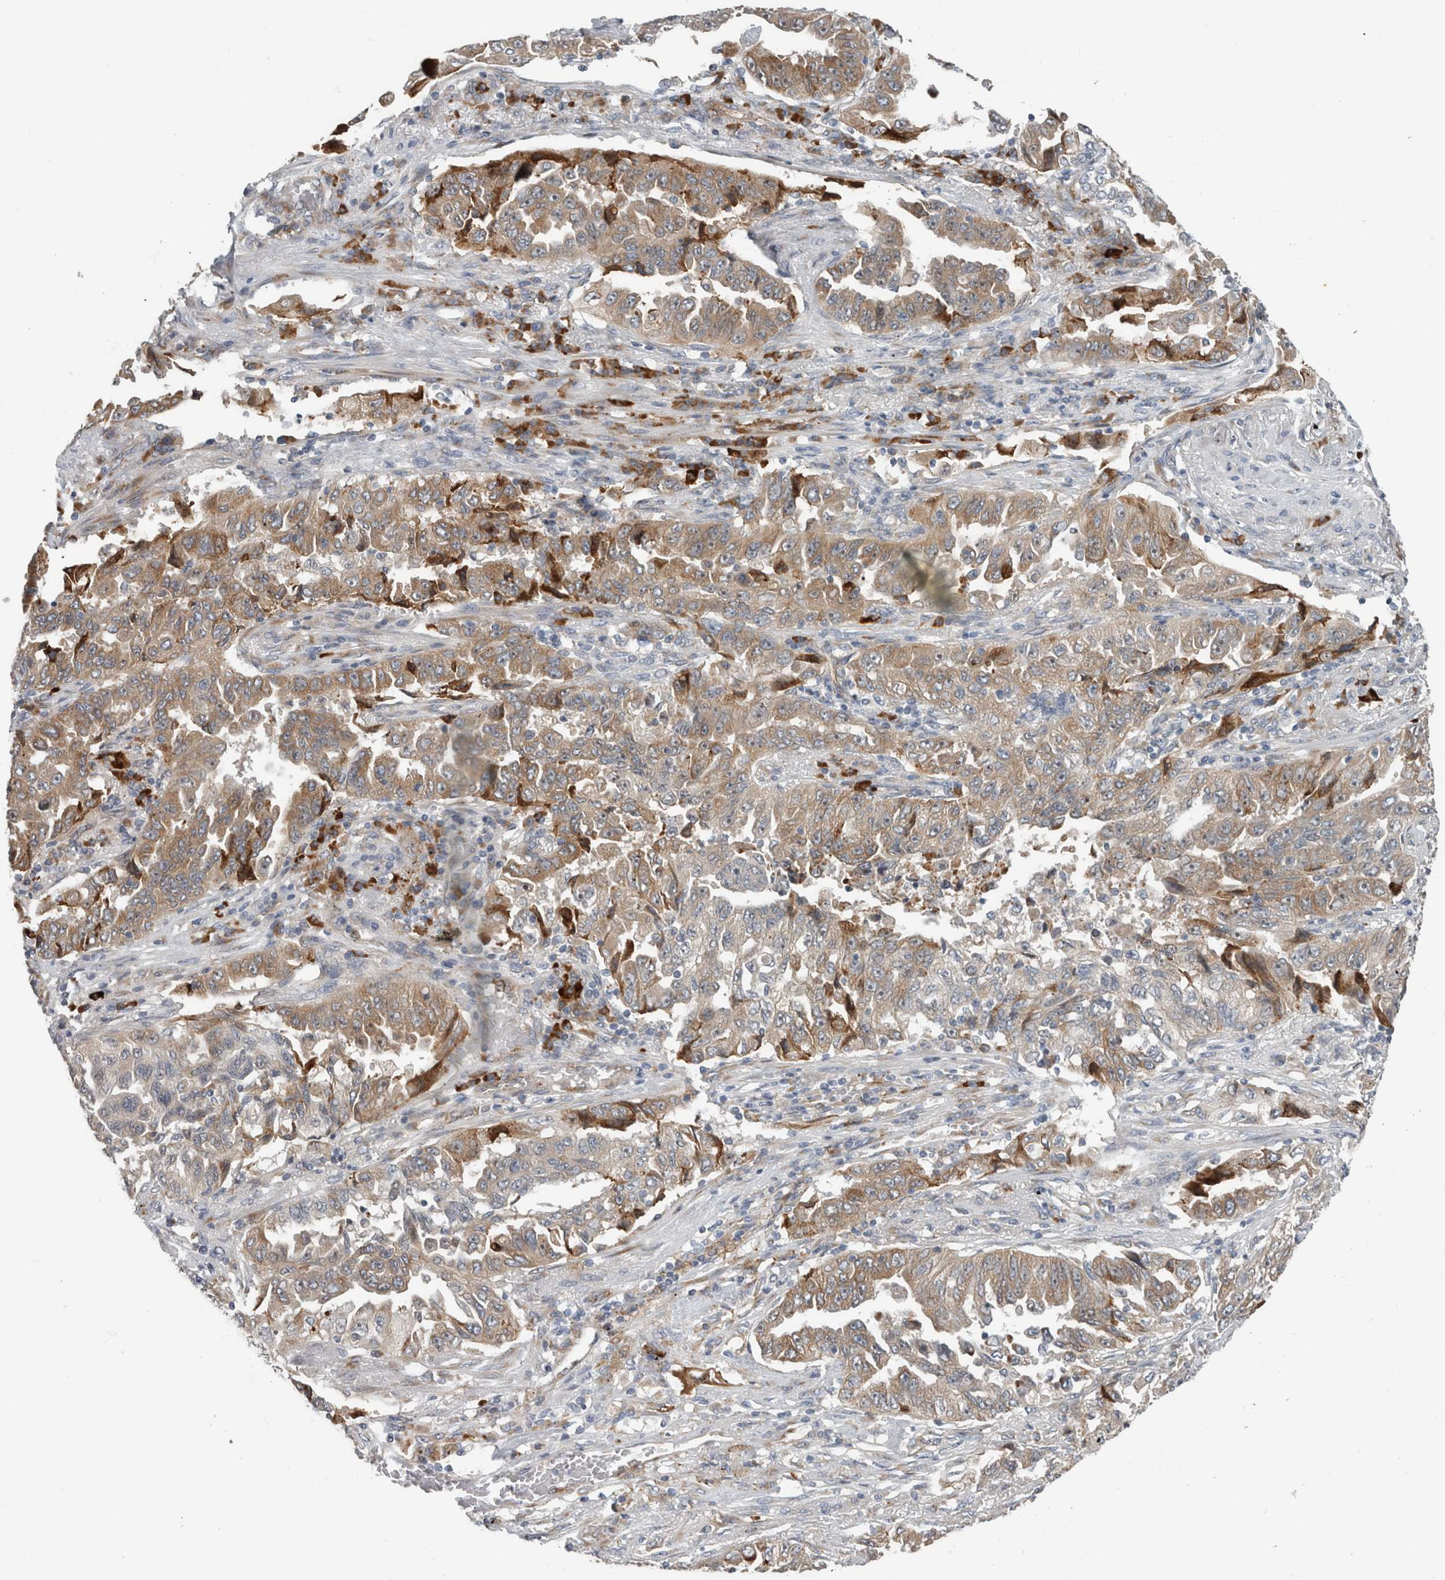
{"staining": {"intensity": "weak", "quantity": "25%-75%", "location": "cytoplasmic/membranous"}, "tissue": "lung cancer", "cell_type": "Tumor cells", "image_type": "cancer", "snomed": [{"axis": "morphology", "description": "Adenocarcinoma, NOS"}, {"axis": "topography", "description": "Lung"}], "caption": "Lung adenocarcinoma stained with a protein marker exhibits weak staining in tumor cells.", "gene": "USP25", "patient": {"sex": "female", "age": 51}}